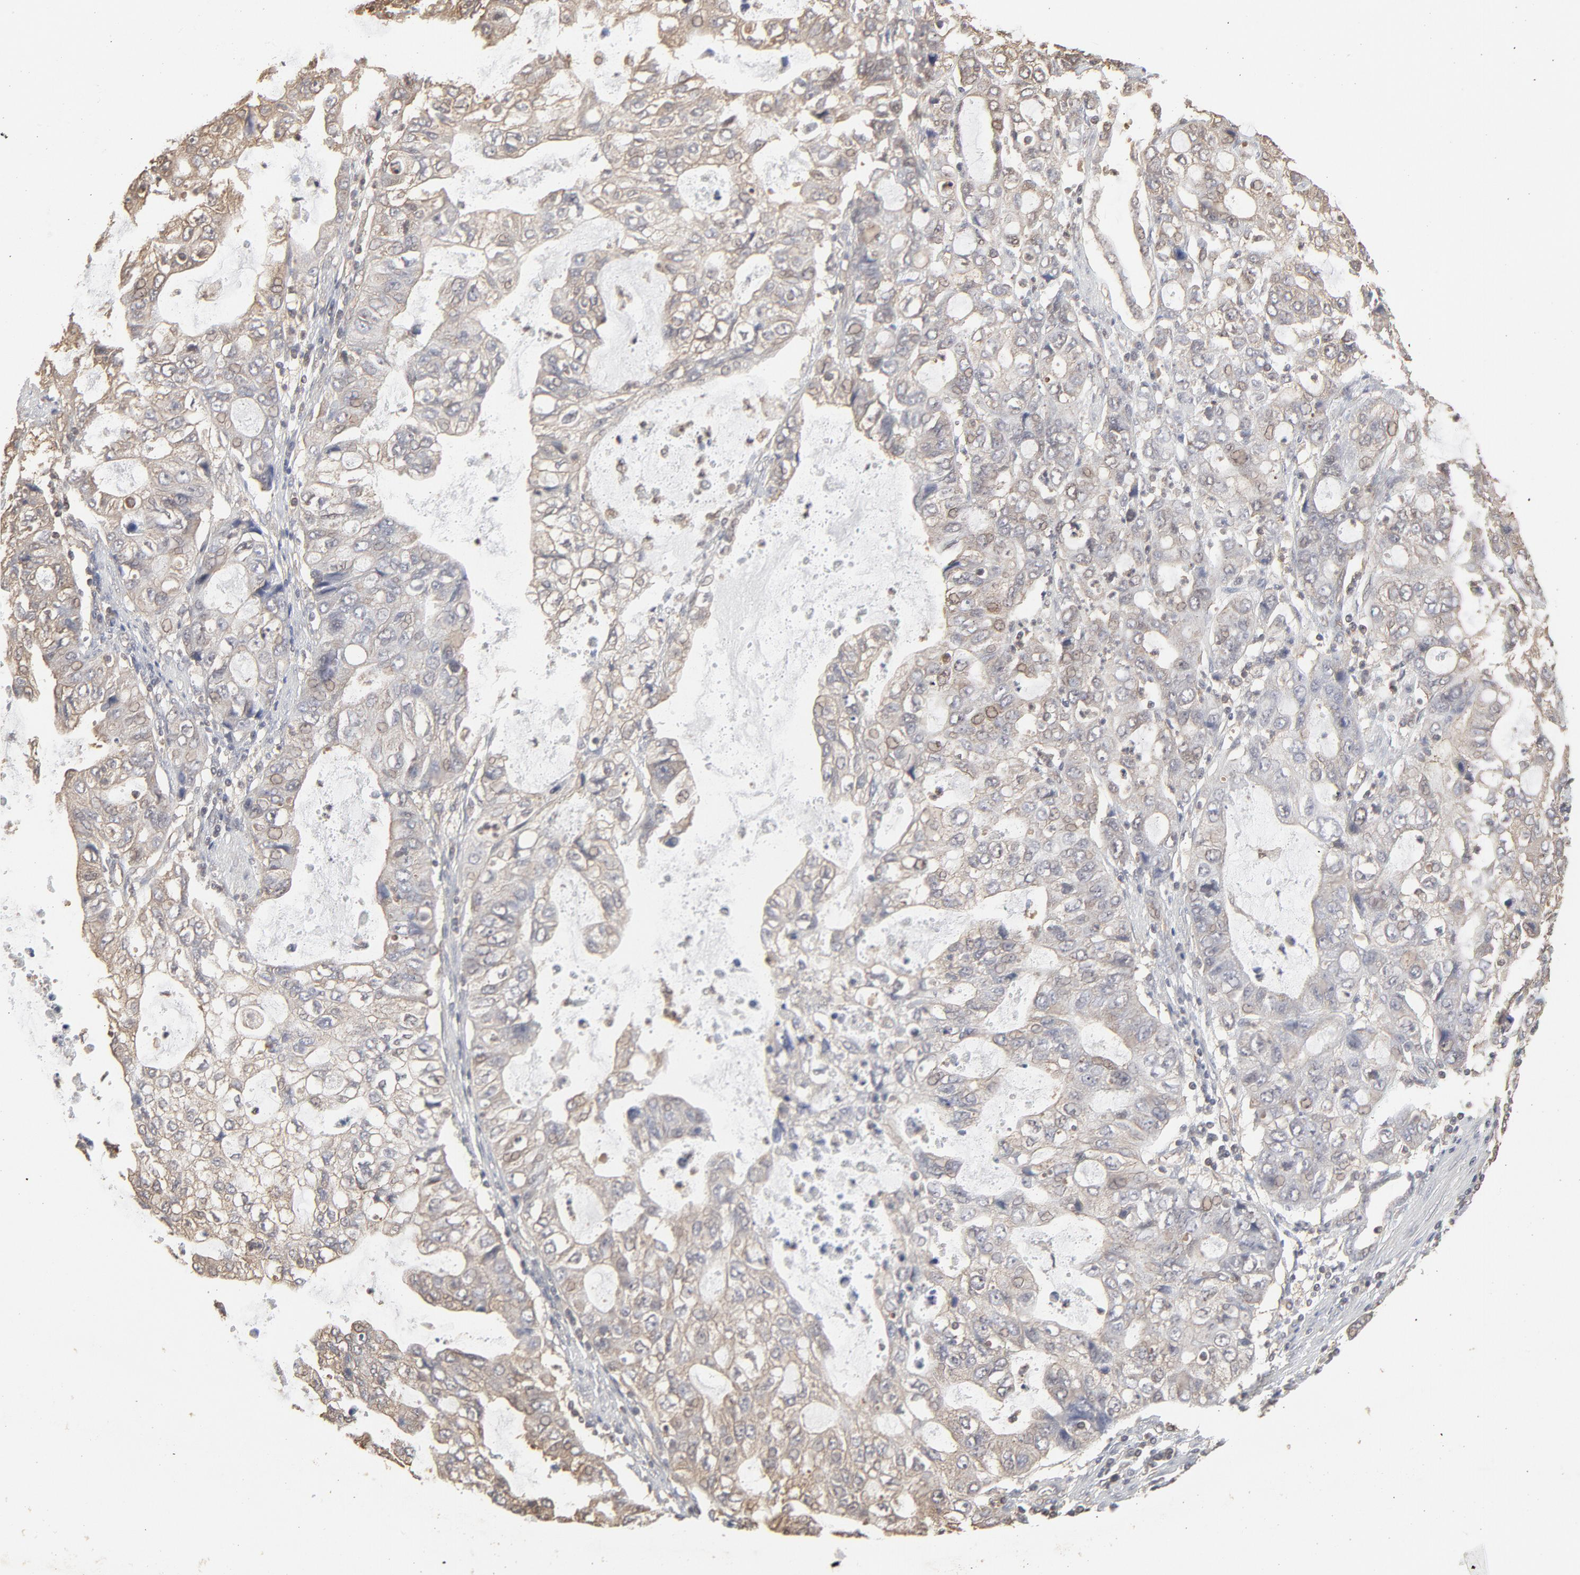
{"staining": {"intensity": "weak", "quantity": ">75%", "location": "cytoplasmic/membranous"}, "tissue": "stomach cancer", "cell_type": "Tumor cells", "image_type": "cancer", "snomed": [{"axis": "morphology", "description": "Adenocarcinoma, NOS"}, {"axis": "topography", "description": "Stomach, upper"}], "caption": "A brown stain labels weak cytoplasmic/membranous positivity of a protein in human stomach adenocarcinoma tumor cells. (brown staining indicates protein expression, while blue staining denotes nuclei).", "gene": "PPP2CA", "patient": {"sex": "female", "age": 52}}